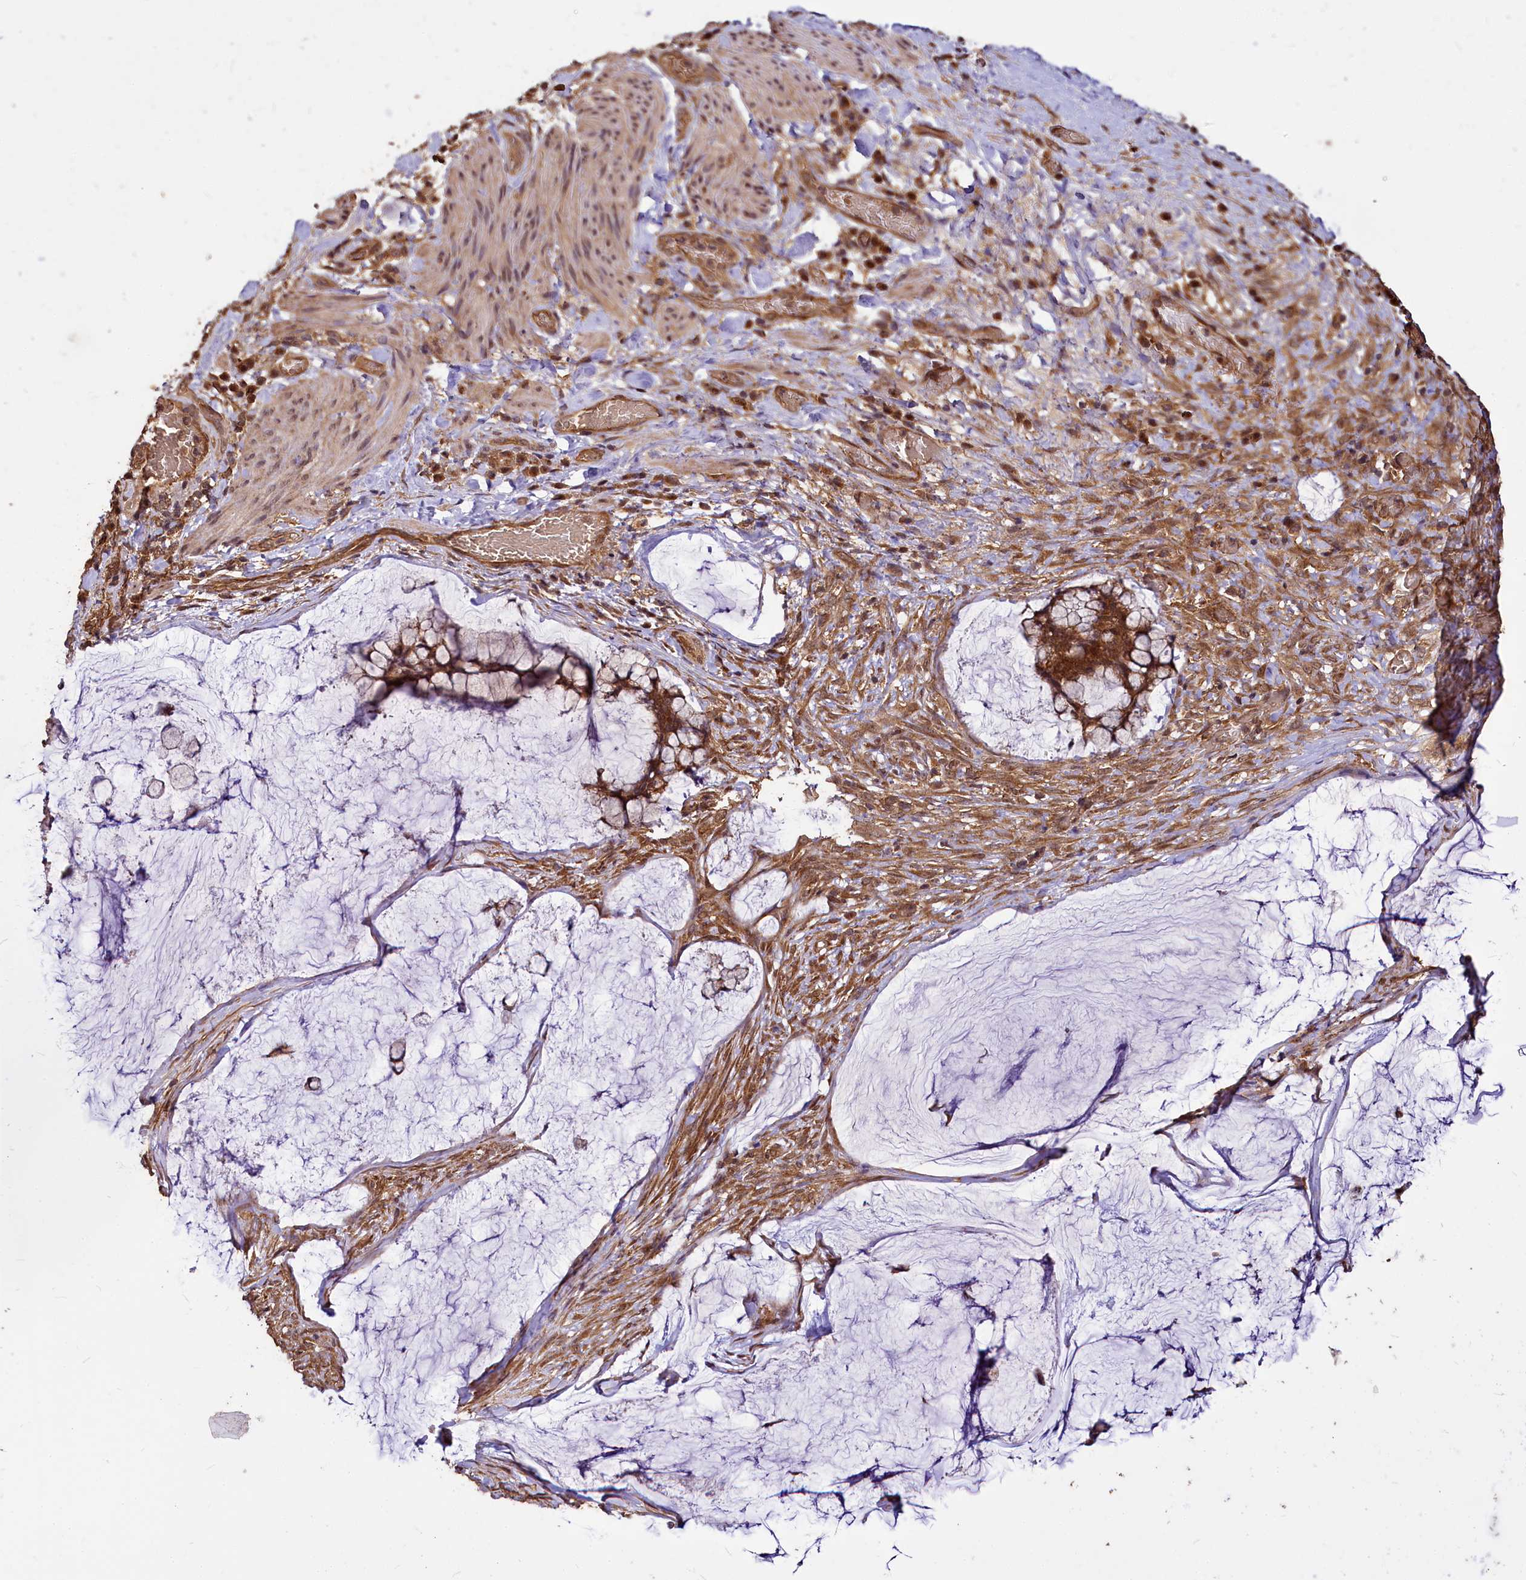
{"staining": {"intensity": "moderate", "quantity": ">75%", "location": "cytoplasmic/membranous"}, "tissue": "ovarian cancer", "cell_type": "Tumor cells", "image_type": "cancer", "snomed": [{"axis": "morphology", "description": "Cystadenocarcinoma, mucinous, NOS"}, {"axis": "topography", "description": "Ovary"}], "caption": "A micrograph showing moderate cytoplasmic/membranous positivity in approximately >75% of tumor cells in ovarian mucinous cystadenocarcinoma, as visualized by brown immunohistochemical staining.", "gene": "VPS51", "patient": {"sex": "female", "age": 42}}